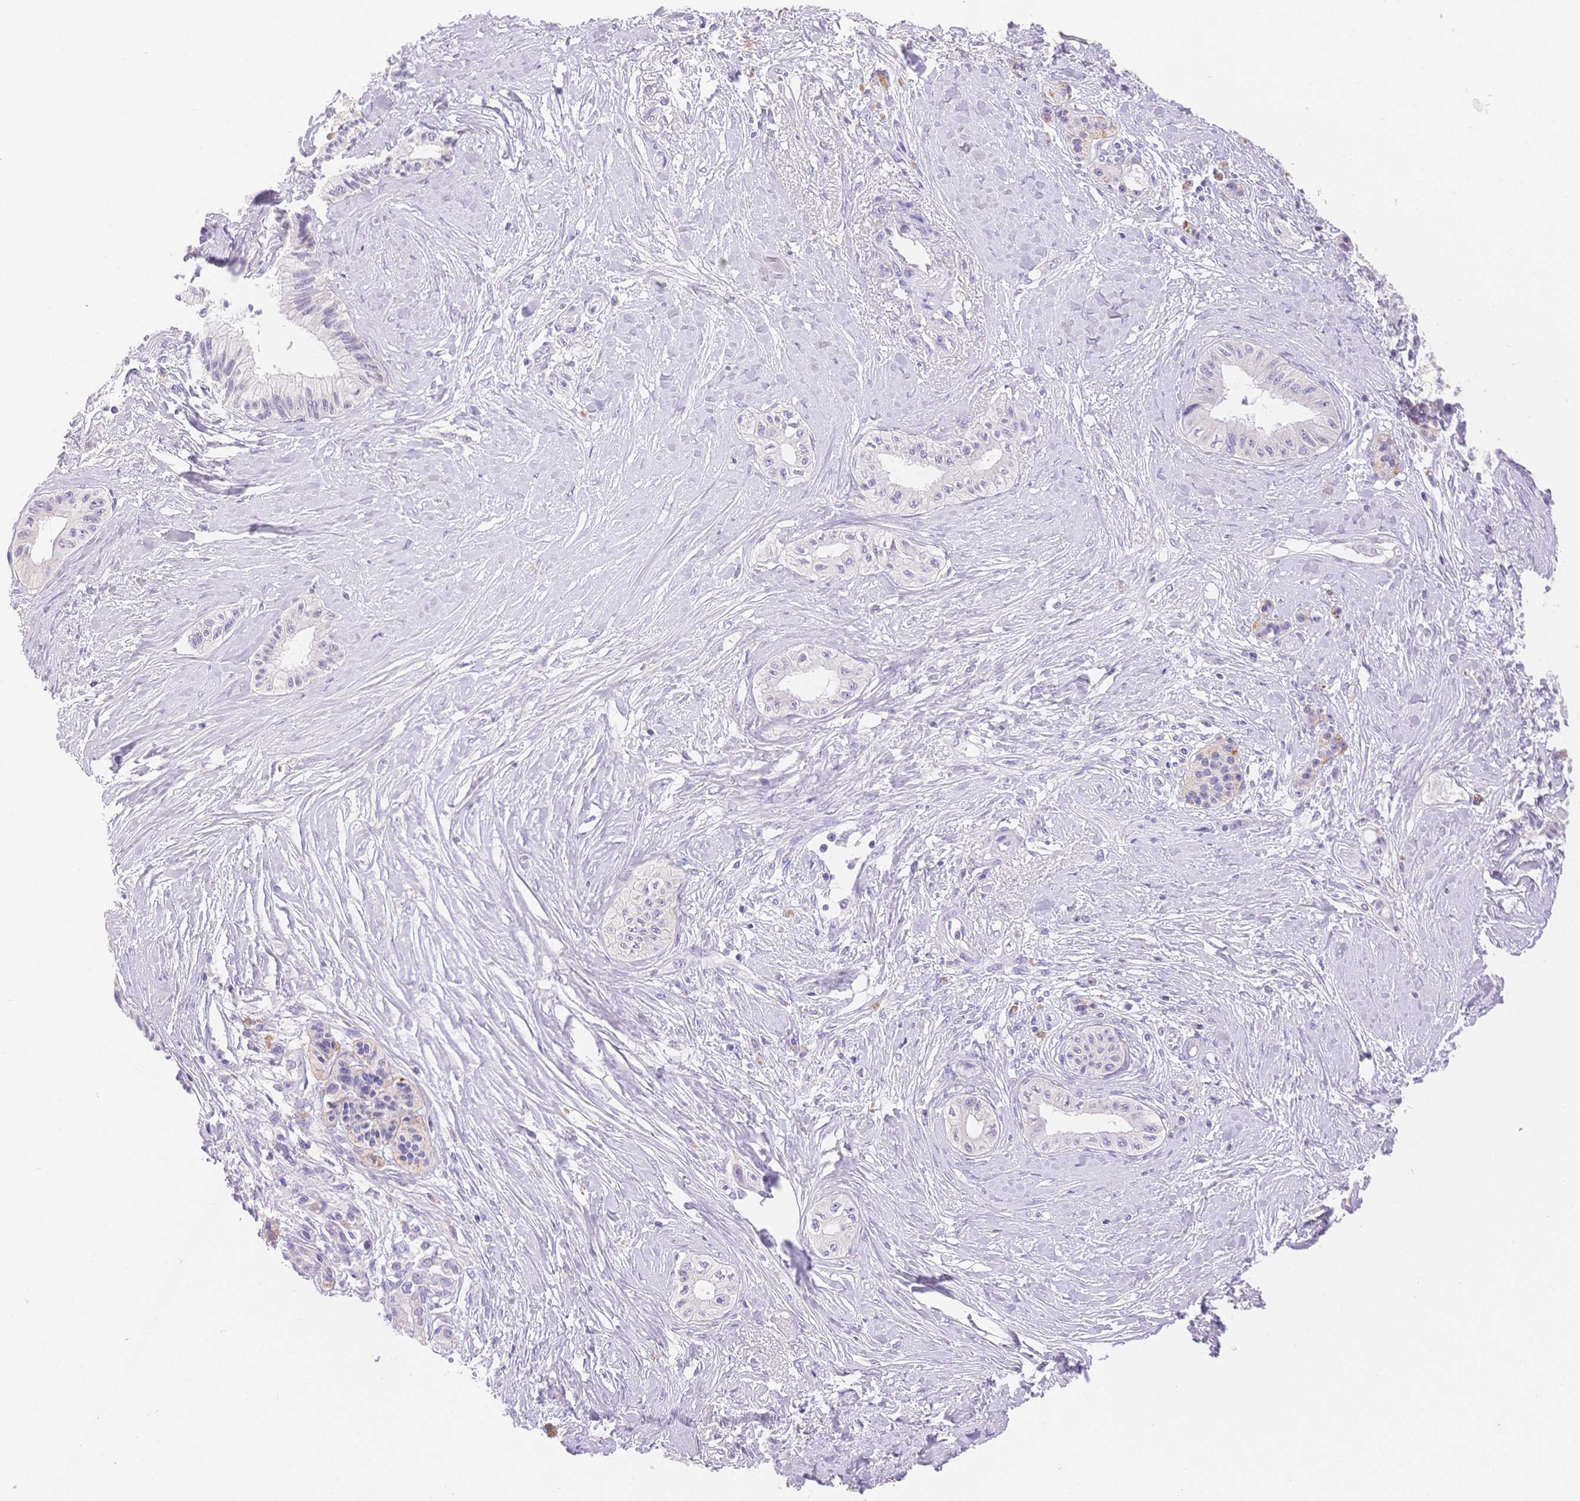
{"staining": {"intensity": "negative", "quantity": "none", "location": "none"}, "tissue": "pancreatic cancer", "cell_type": "Tumor cells", "image_type": "cancer", "snomed": [{"axis": "morphology", "description": "Adenocarcinoma, NOS"}, {"axis": "topography", "description": "Pancreas"}], "caption": "This is a micrograph of immunohistochemistry (IHC) staining of pancreatic cancer (adenocarcinoma), which shows no expression in tumor cells.", "gene": "MYOM1", "patient": {"sex": "male", "age": 71}}